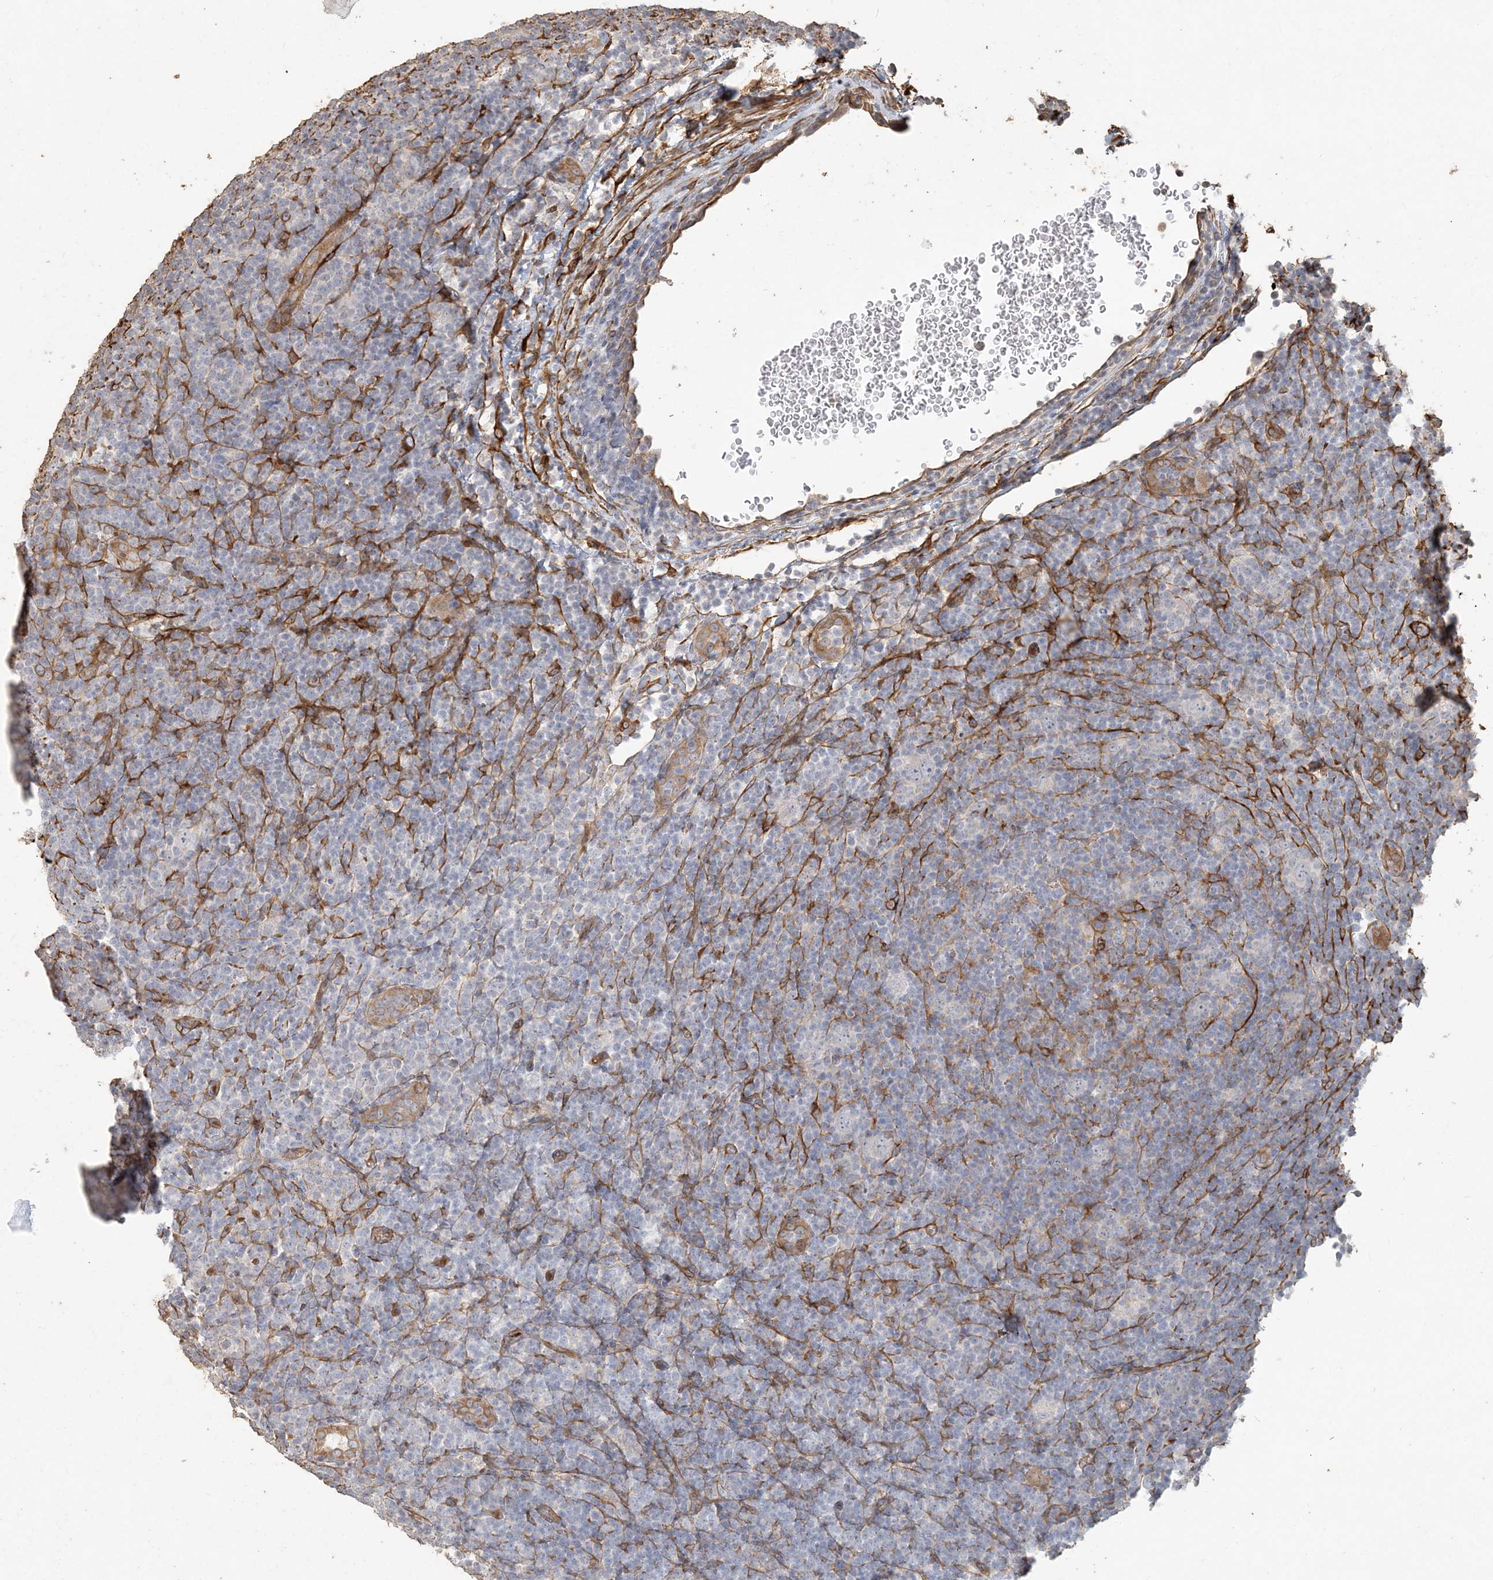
{"staining": {"intensity": "negative", "quantity": "none", "location": "none"}, "tissue": "lymphoma", "cell_type": "Tumor cells", "image_type": "cancer", "snomed": [{"axis": "morphology", "description": "Hodgkin's disease, NOS"}, {"axis": "topography", "description": "Lymph node"}], "caption": "This is an IHC photomicrograph of human Hodgkin's disease. There is no positivity in tumor cells.", "gene": "RNF145", "patient": {"sex": "female", "age": 57}}